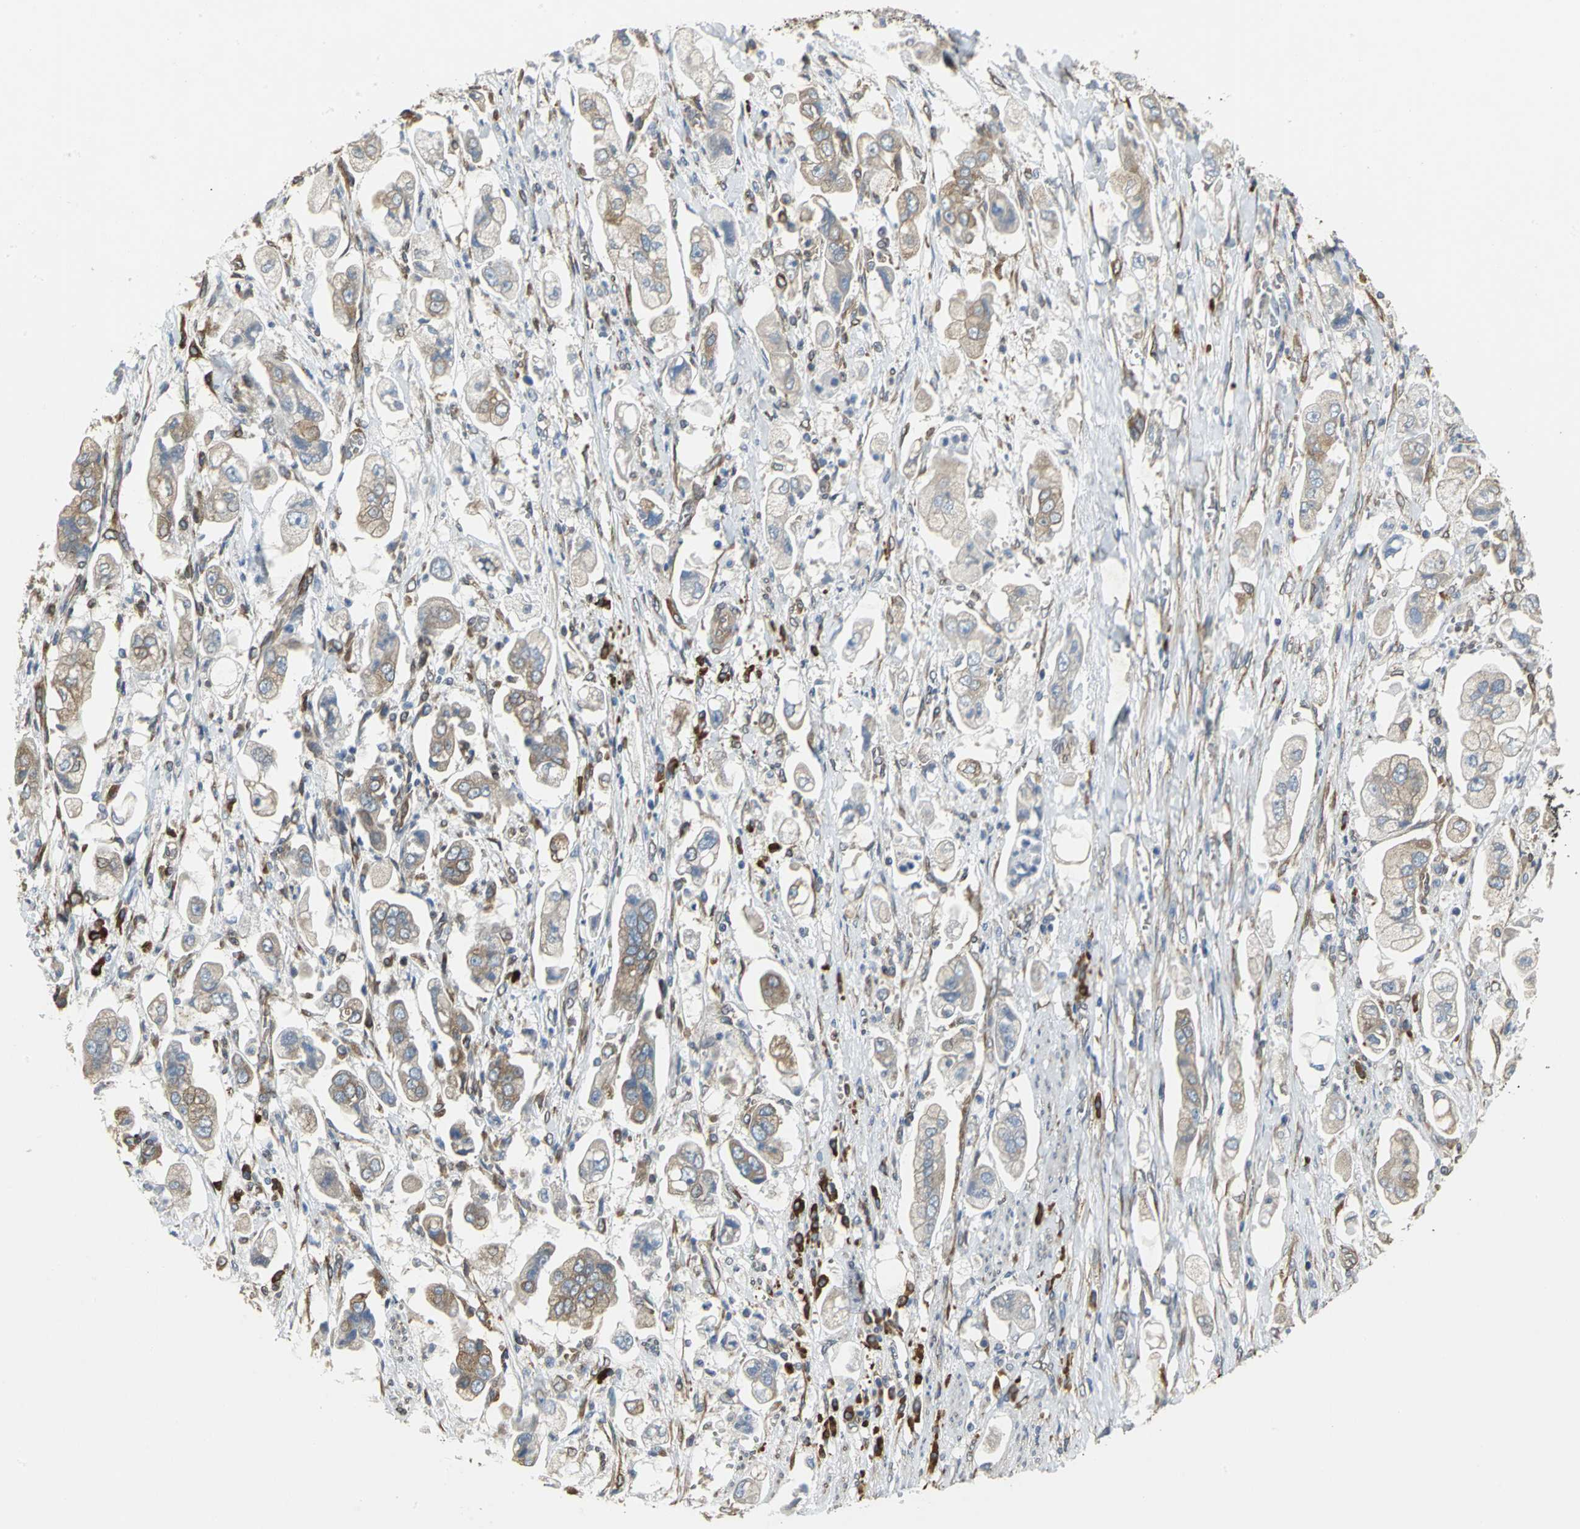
{"staining": {"intensity": "weak", "quantity": ">75%", "location": "cytoplasmic/membranous"}, "tissue": "stomach cancer", "cell_type": "Tumor cells", "image_type": "cancer", "snomed": [{"axis": "morphology", "description": "Adenocarcinoma, NOS"}, {"axis": "topography", "description": "Stomach"}], "caption": "The histopathology image exhibits immunohistochemical staining of stomach adenocarcinoma. There is weak cytoplasmic/membranous positivity is seen in approximately >75% of tumor cells.", "gene": "SYVN1", "patient": {"sex": "male", "age": 62}}